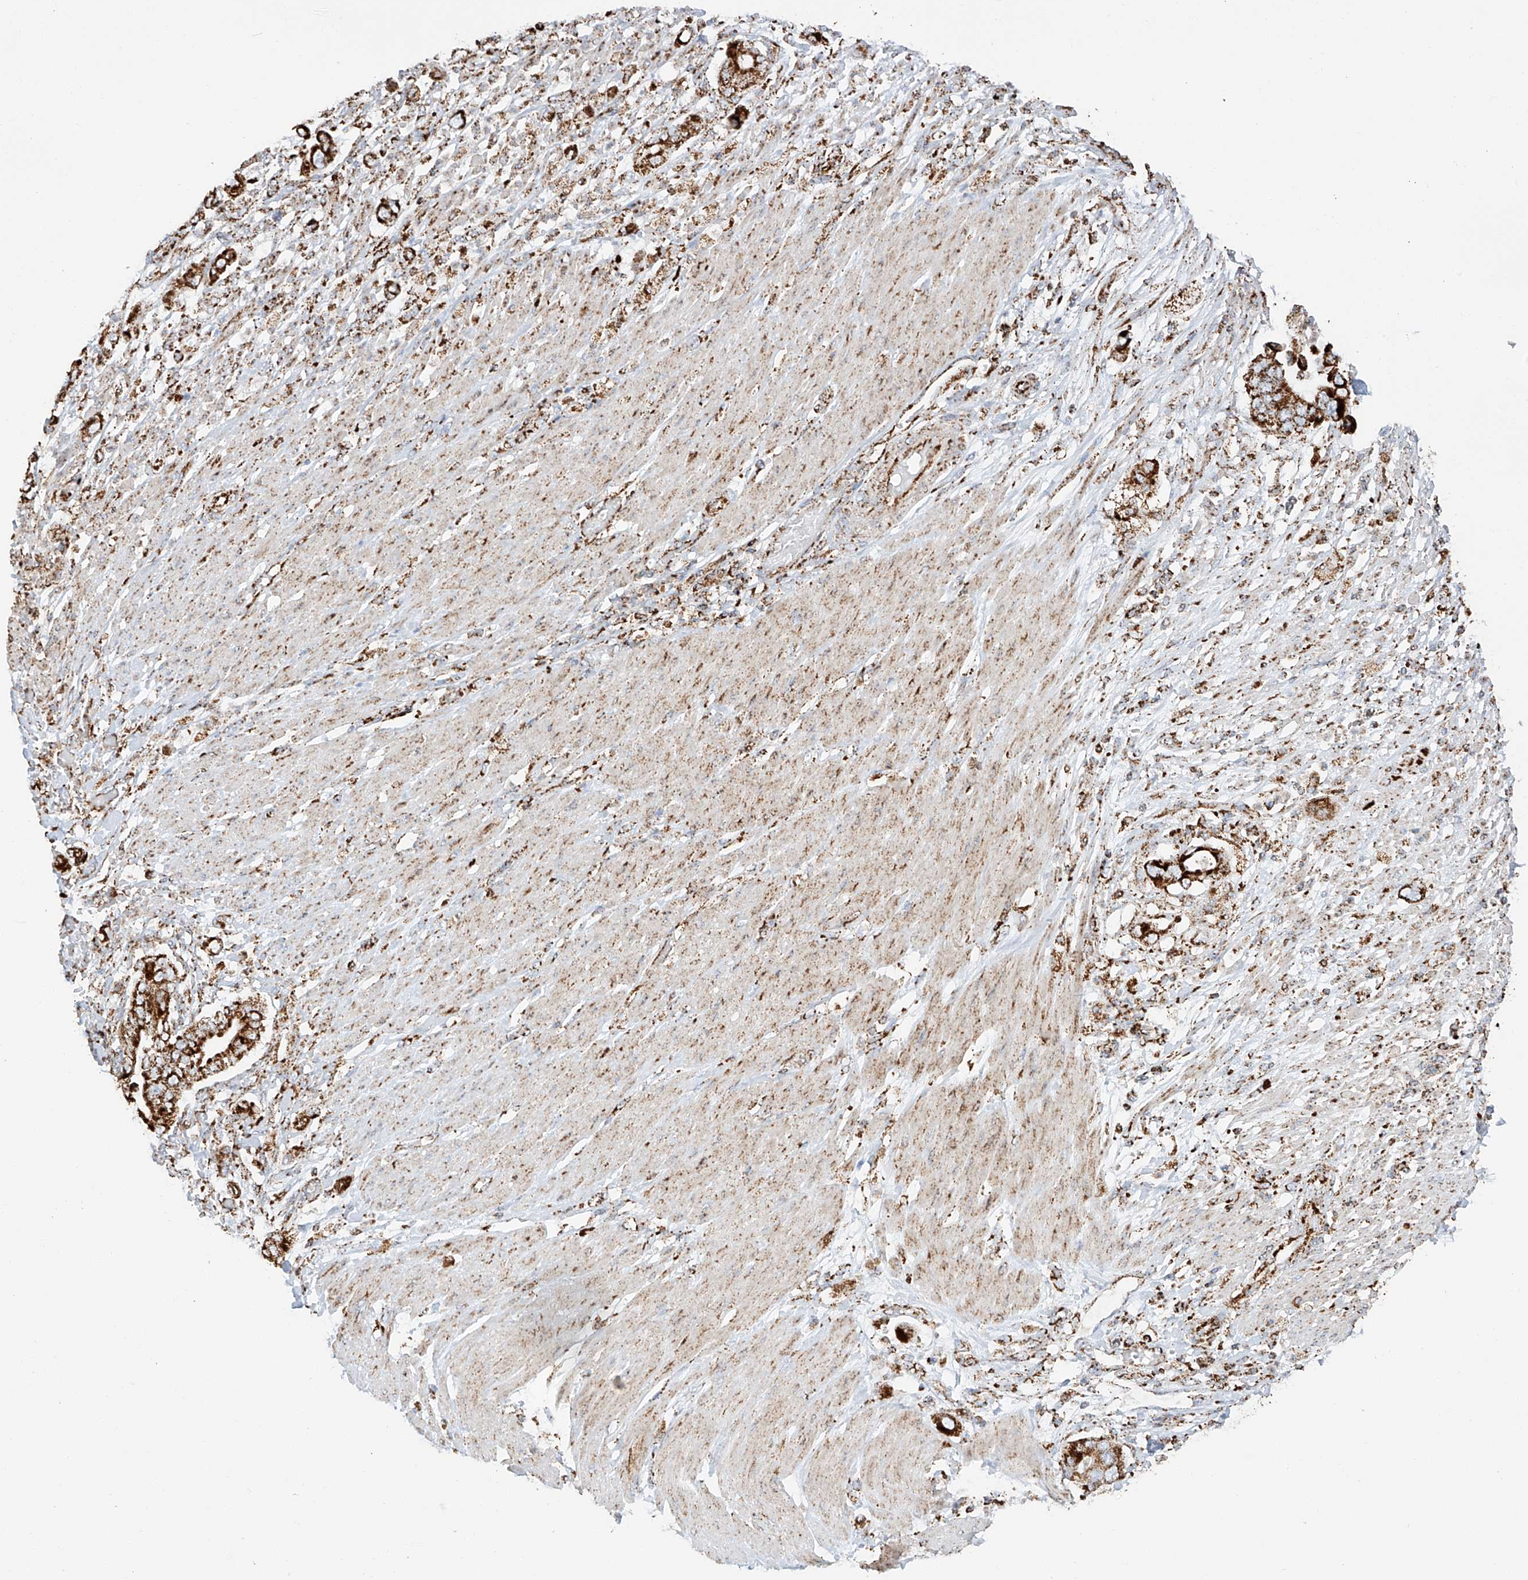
{"staining": {"intensity": "strong", "quantity": ">75%", "location": "cytoplasmic/membranous"}, "tissue": "pancreatic cancer", "cell_type": "Tumor cells", "image_type": "cancer", "snomed": [{"axis": "morphology", "description": "Adenocarcinoma, NOS"}, {"axis": "topography", "description": "Pancreas"}], "caption": "Tumor cells display high levels of strong cytoplasmic/membranous expression in approximately >75% of cells in human pancreatic cancer (adenocarcinoma).", "gene": "TTC27", "patient": {"sex": "male", "age": 68}}